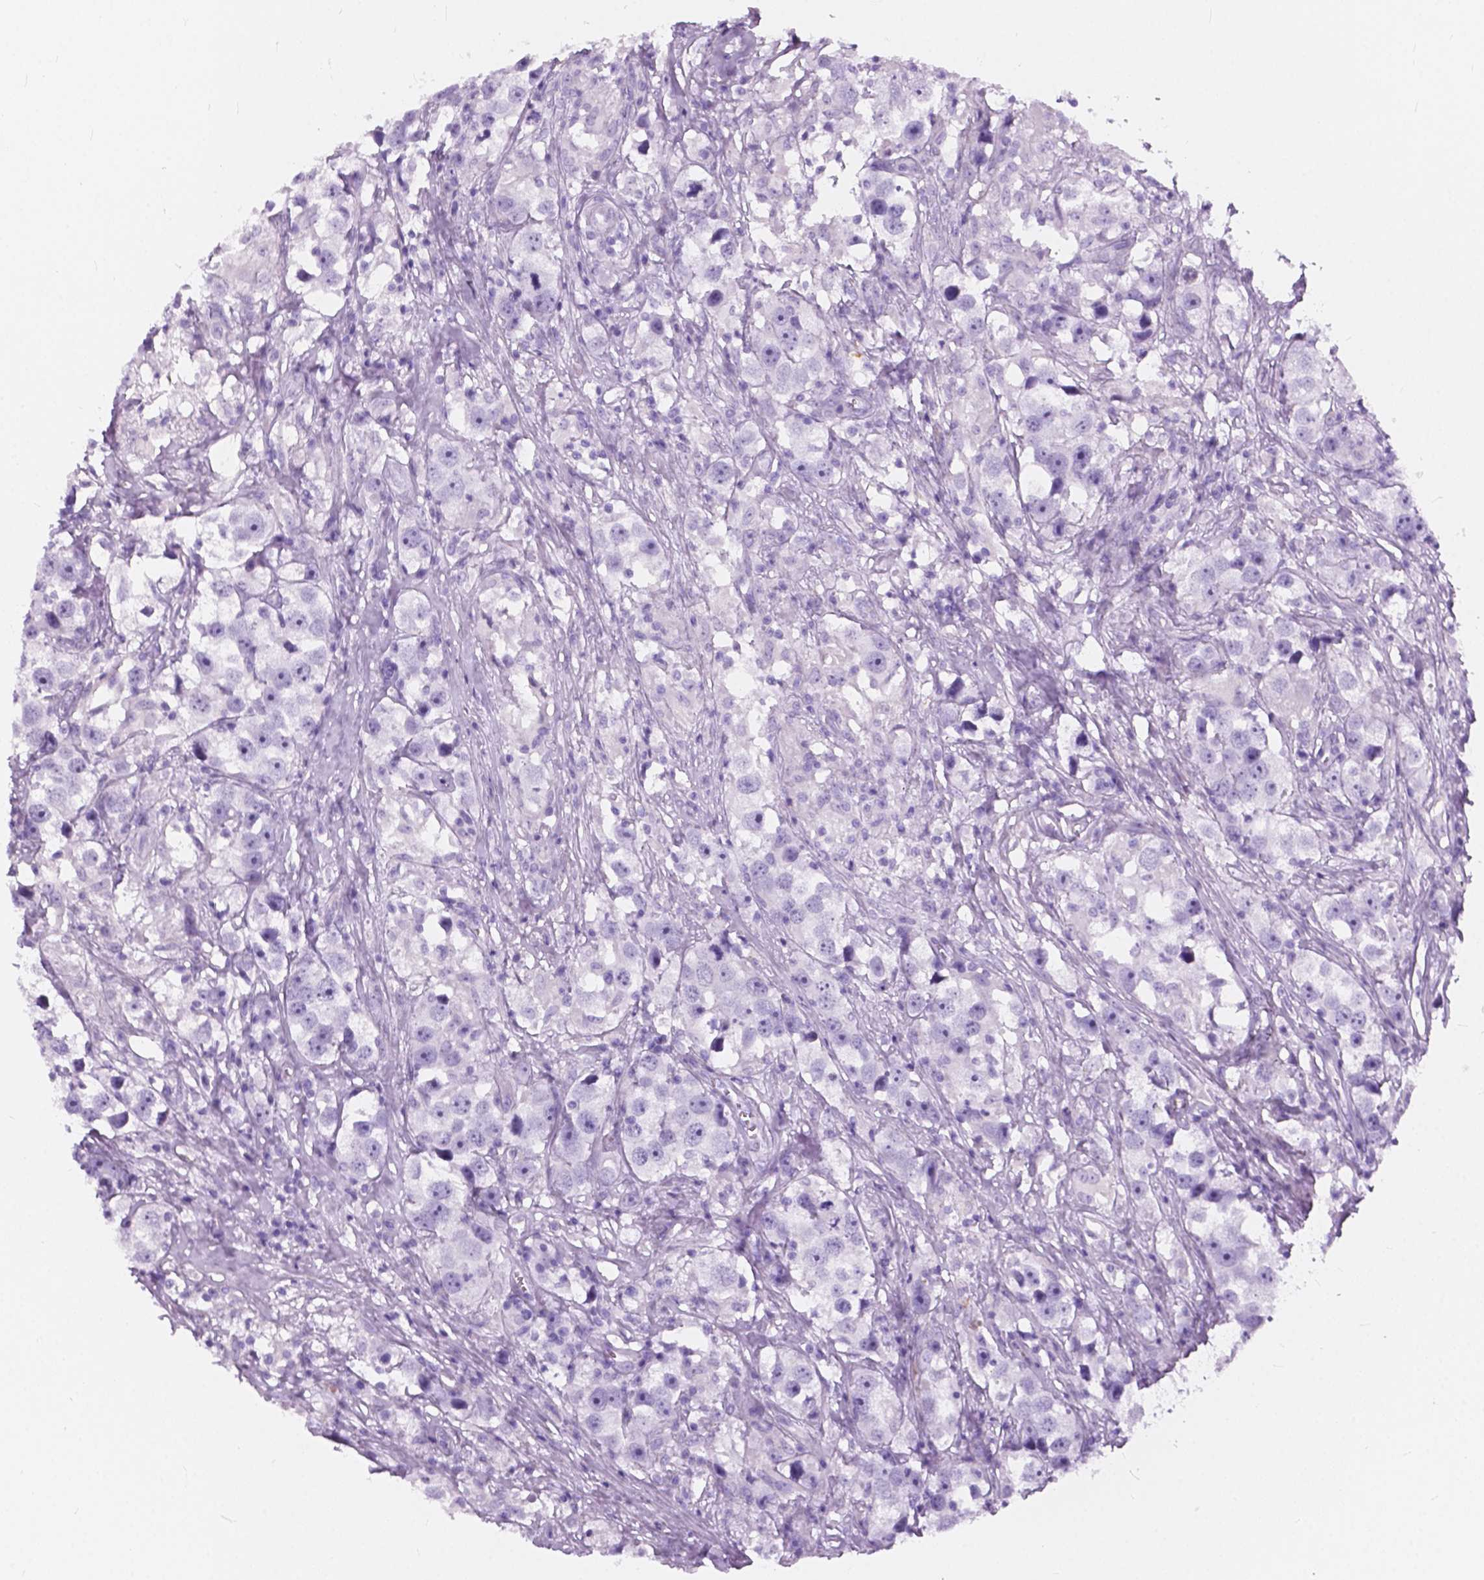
{"staining": {"intensity": "negative", "quantity": "none", "location": "none"}, "tissue": "testis cancer", "cell_type": "Tumor cells", "image_type": "cancer", "snomed": [{"axis": "morphology", "description": "Seminoma, NOS"}, {"axis": "topography", "description": "Testis"}], "caption": "DAB immunohistochemical staining of testis seminoma displays no significant expression in tumor cells.", "gene": "FXYD2", "patient": {"sex": "male", "age": 49}}